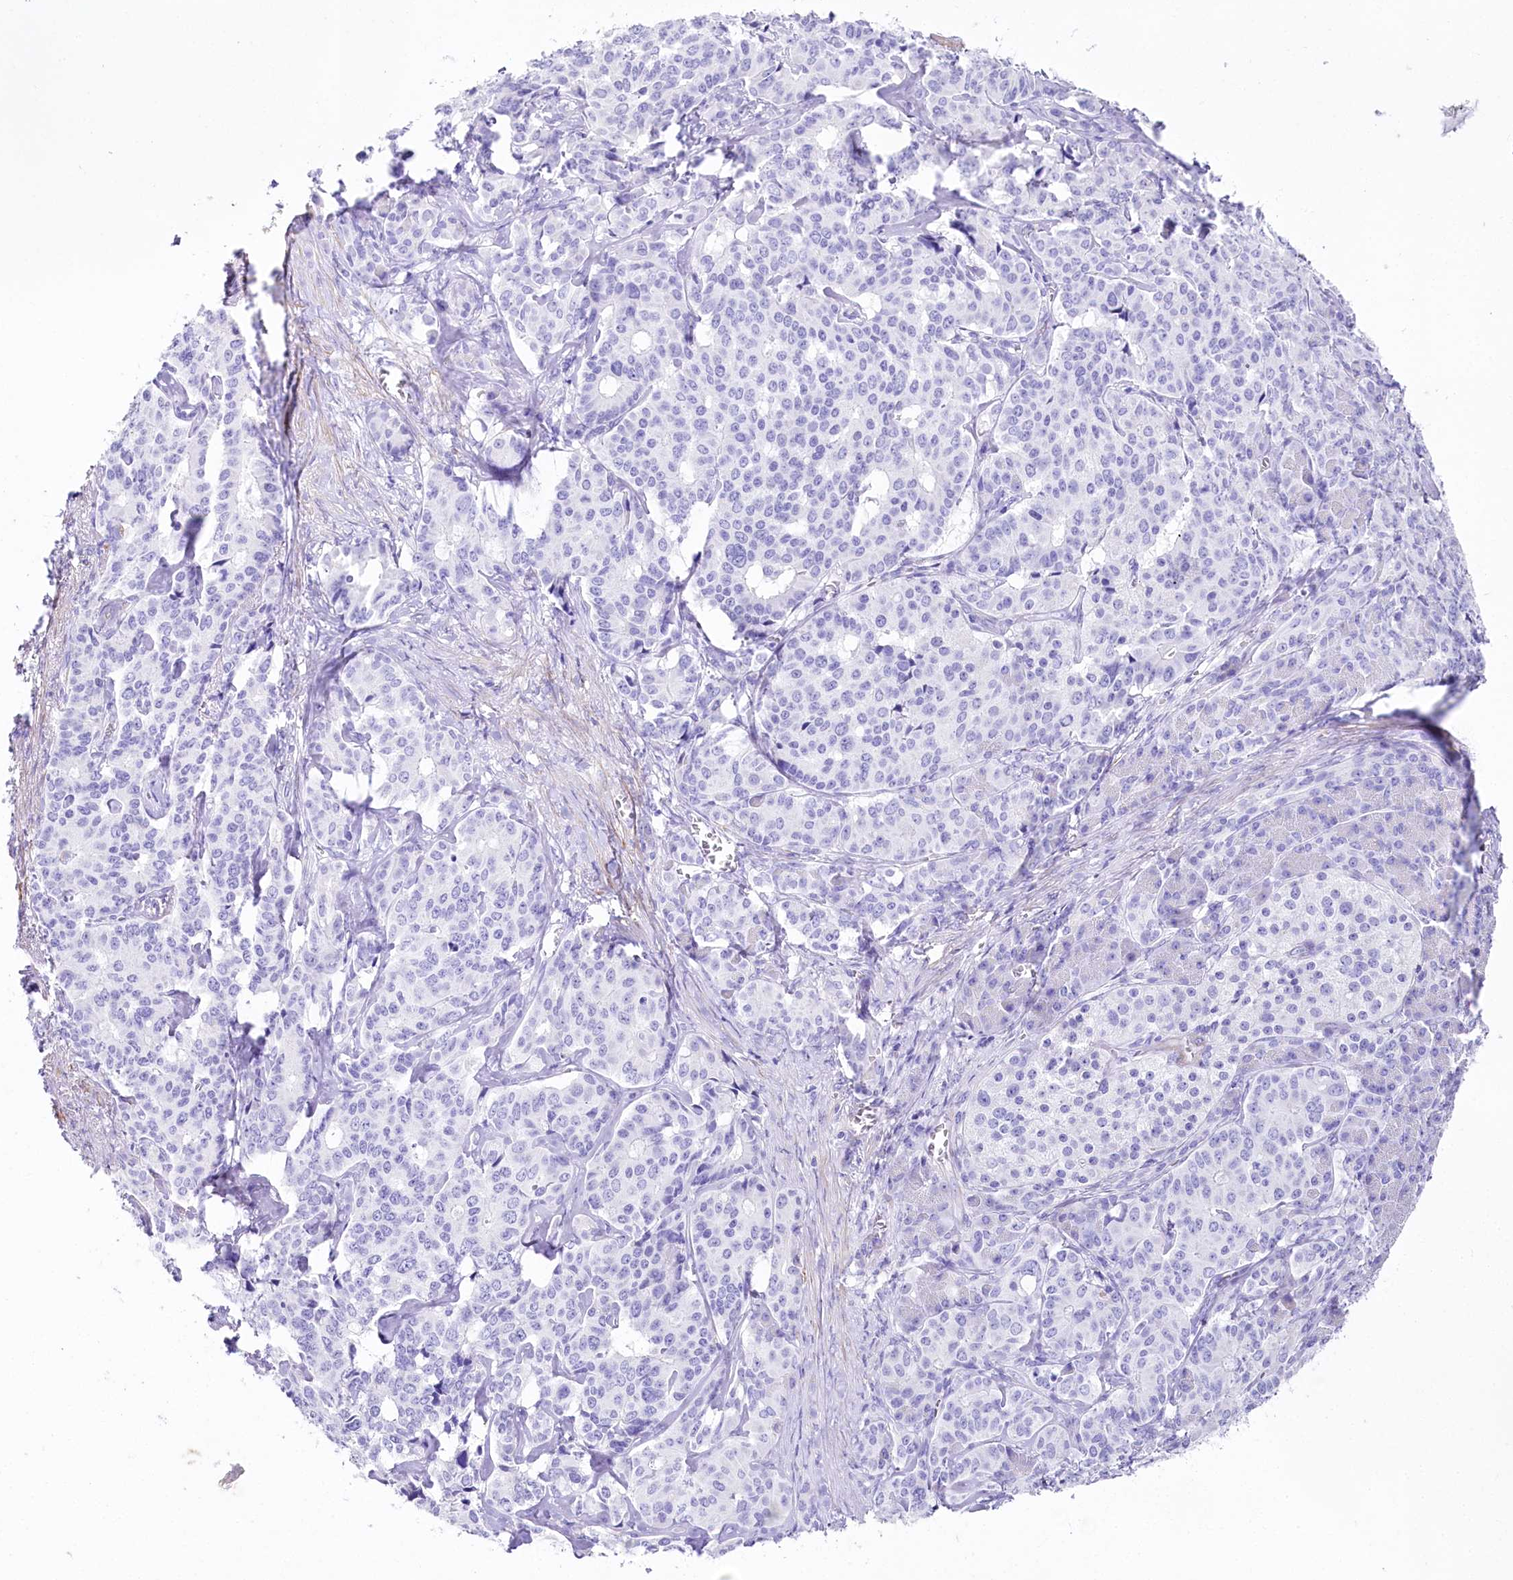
{"staining": {"intensity": "negative", "quantity": "none", "location": "none"}, "tissue": "pancreatic cancer", "cell_type": "Tumor cells", "image_type": "cancer", "snomed": [{"axis": "morphology", "description": "Adenocarcinoma, NOS"}, {"axis": "topography", "description": "Pancreas"}], "caption": "High power microscopy photomicrograph of an IHC photomicrograph of pancreatic adenocarcinoma, revealing no significant expression in tumor cells.", "gene": "CSN3", "patient": {"sex": "female", "age": 74}}